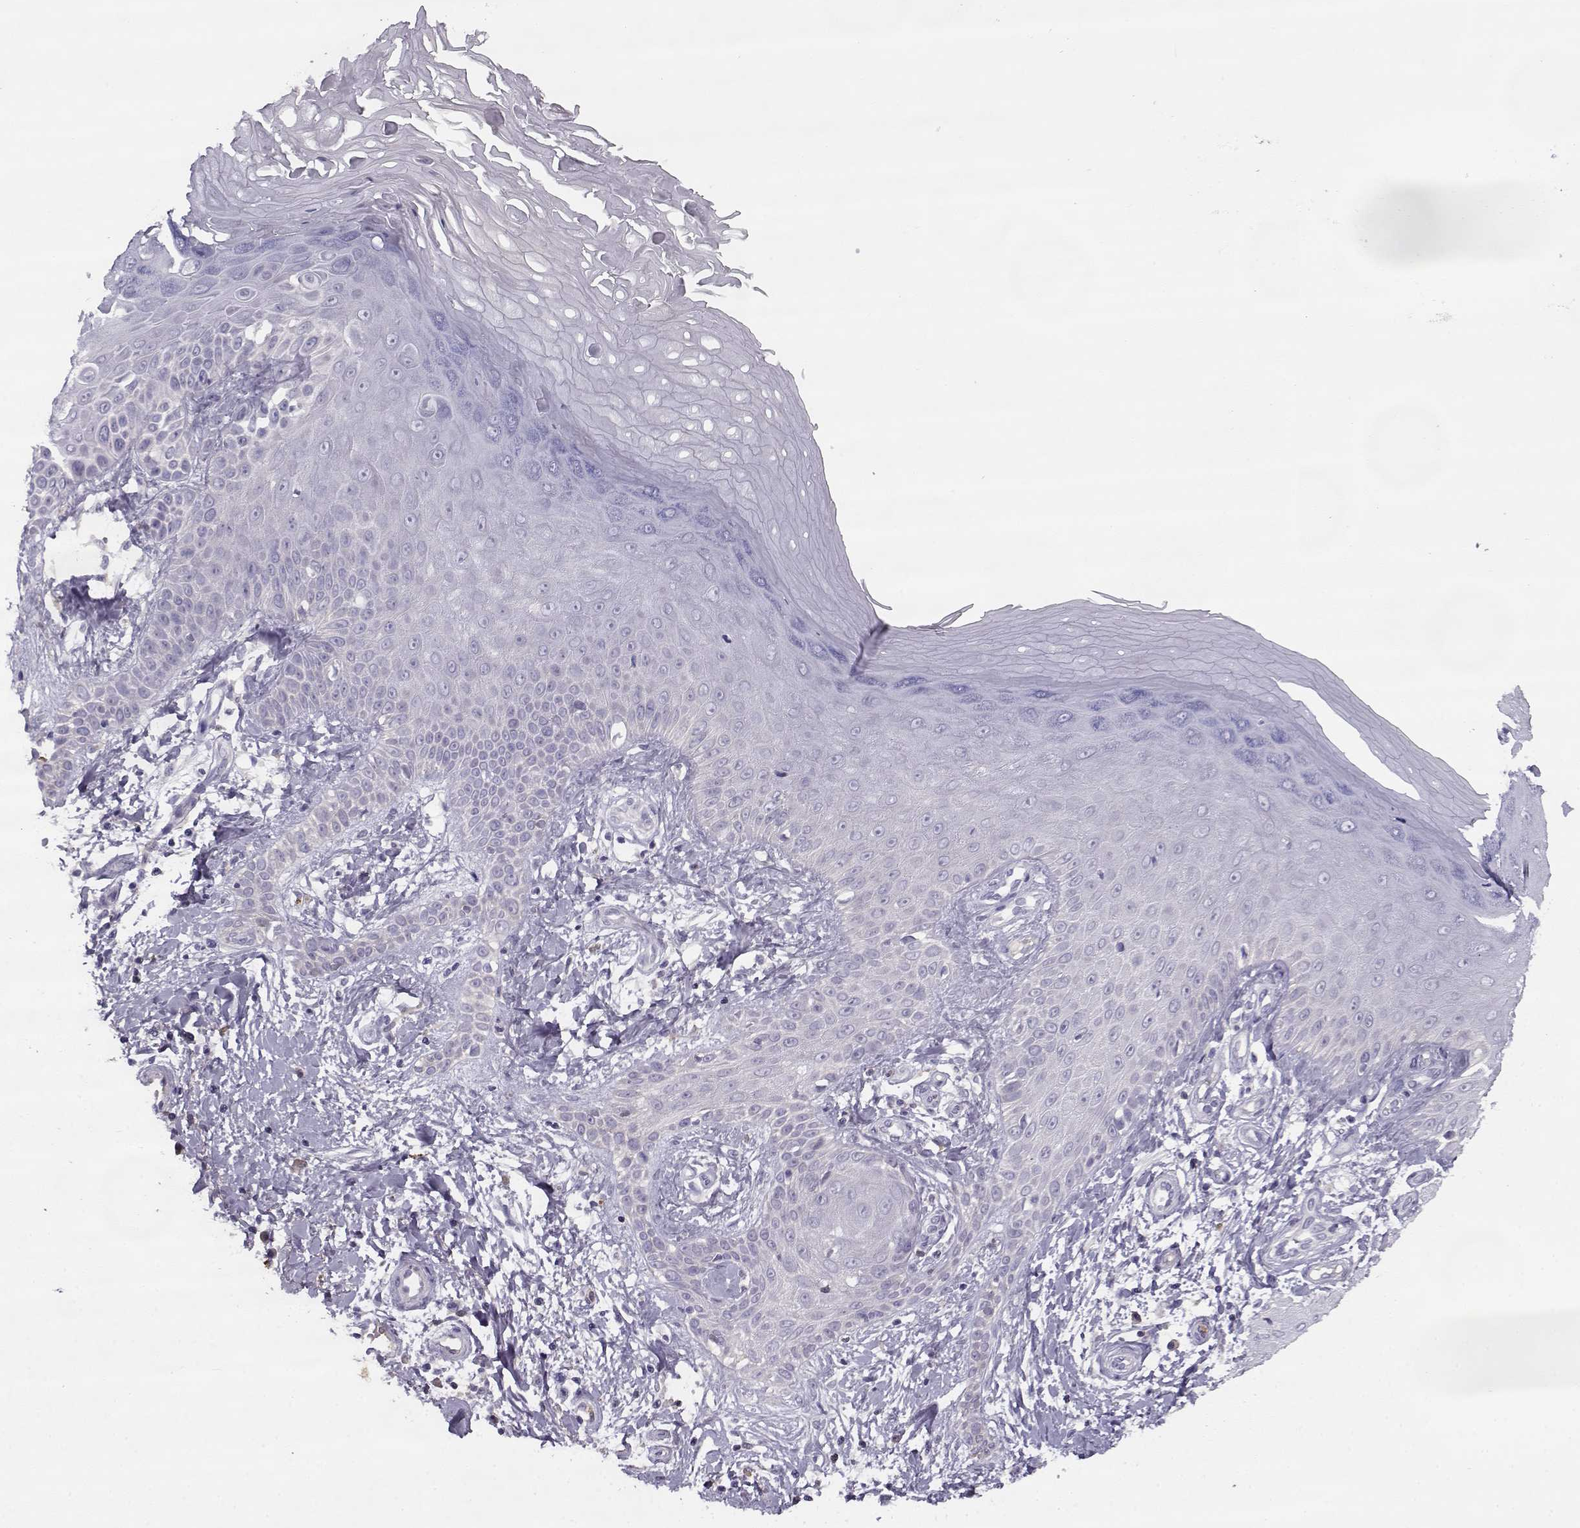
{"staining": {"intensity": "negative", "quantity": "none", "location": "none"}, "tissue": "skin", "cell_type": "Fibroblasts", "image_type": "normal", "snomed": [{"axis": "morphology", "description": "Normal tissue, NOS"}, {"axis": "morphology", "description": "Inflammation, NOS"}, {"axis": "morphology", "description": "Fibrosis, NOS"}, {"axis": "topography", "description": "Skin"}], "caption": "Immunohistochemistry (IHC) image of normal skin: human skin stained with DAB shows no significant protein positivity in fibroblasts. The staining is performed using DAB (3,3'-diaminobenzidine) brown chromogen with nuclei counter-stained in using hematoxylin.", "gene": "SLCO6A1", "patient": {"sex": "male", "age": 71}}